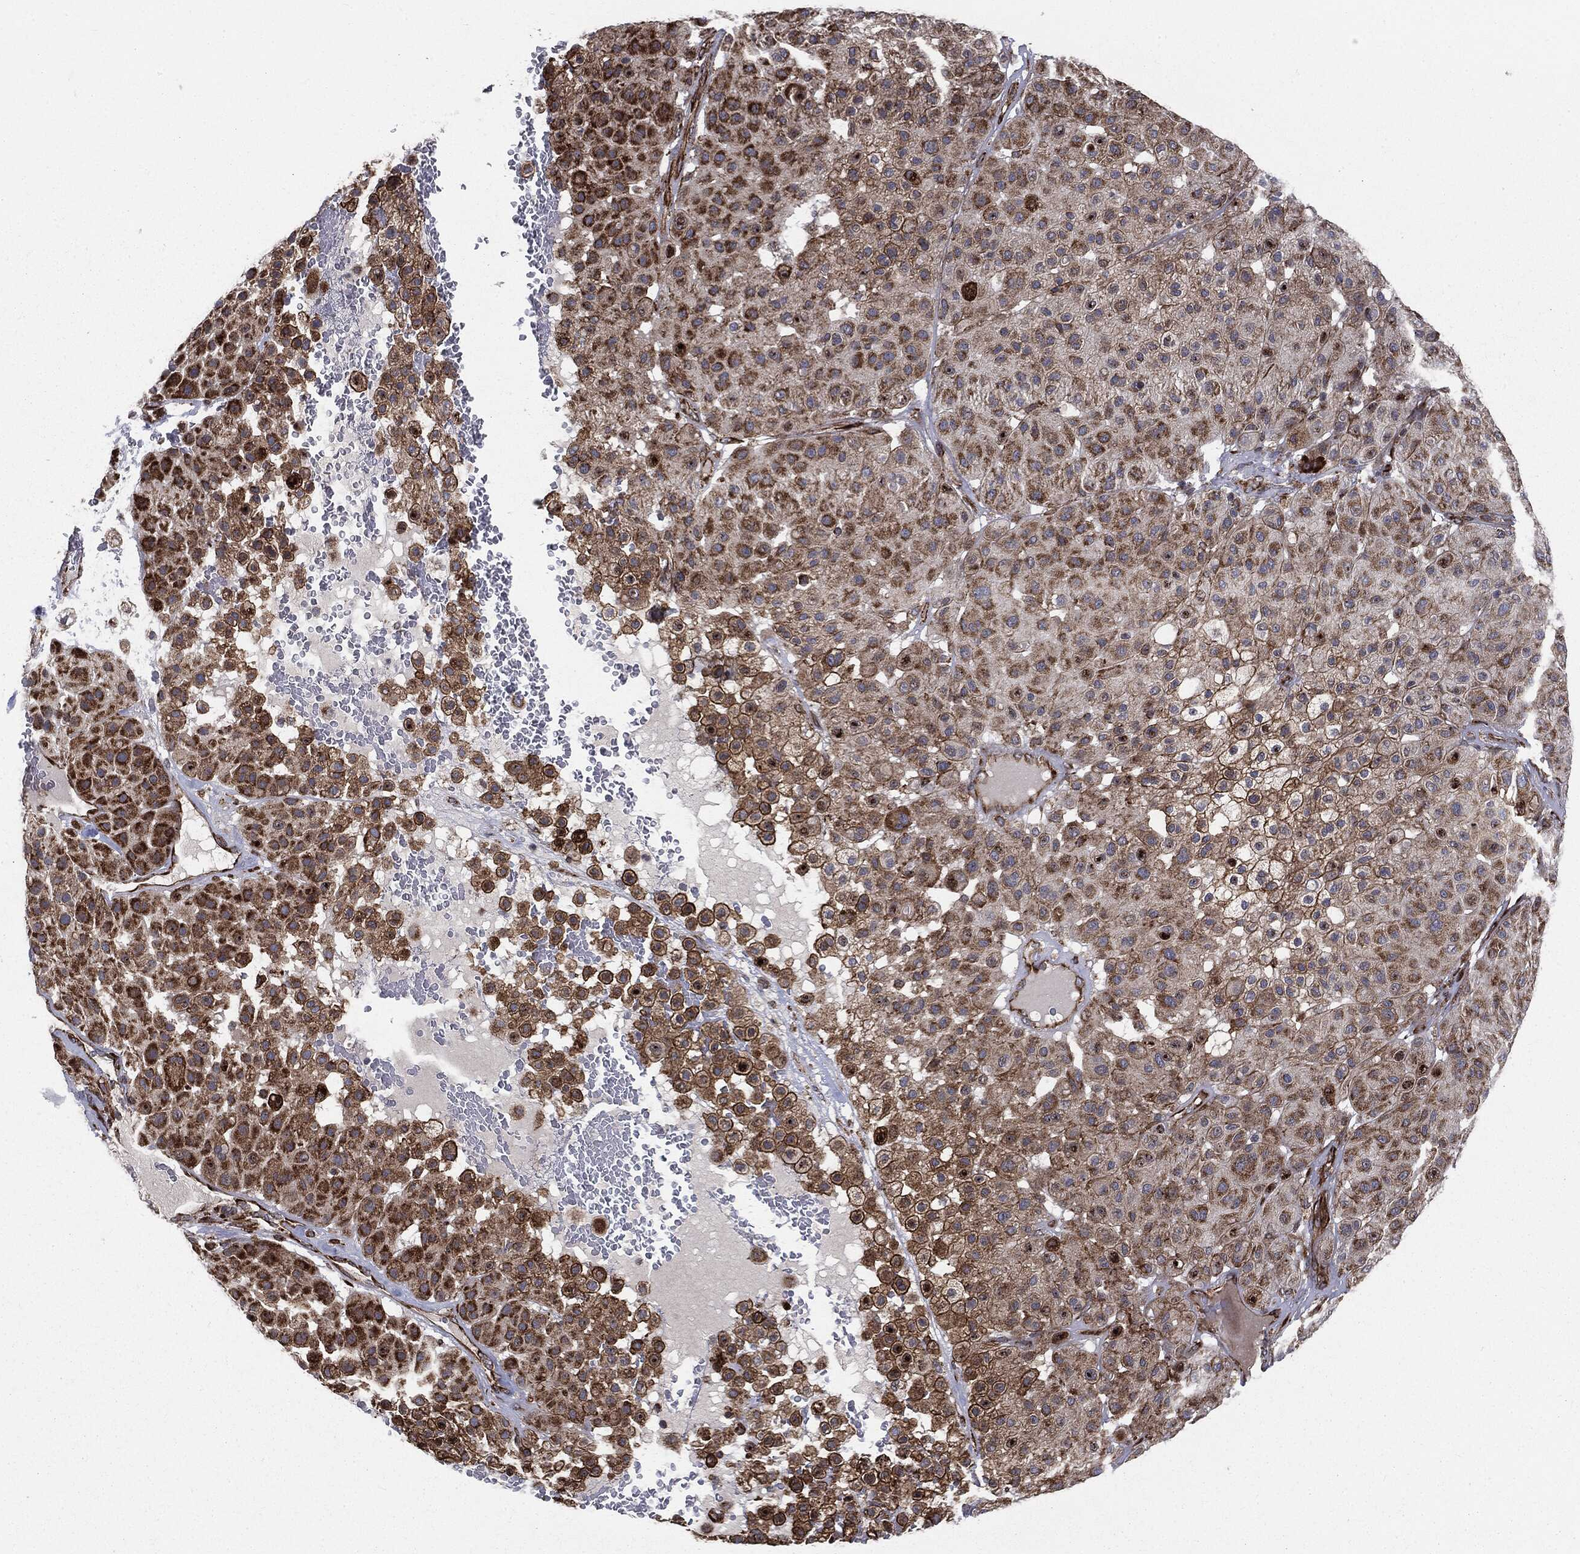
{"staining": {"intensity": "strong", "quantity": ">75%", "location": "cytoplasmic/membranous"}, "tissue": "melanoma", "cell_type": "Tumor cells", "image_type": "cancer", "snomed": [{"axis": "morphology", "description": "Malignant melanoma, Metastatic site"}, {"axis": "topography", "description": "Smooth muscle"}], "caption": "This is an image of immunohistochemistry staining of malignant melanoma (metastatic site), which shows strong staining in the cytoplasmic/membranous of tumor cells.", "gene": "CYLD", "patient": {"sex": "male", "age": 41}}